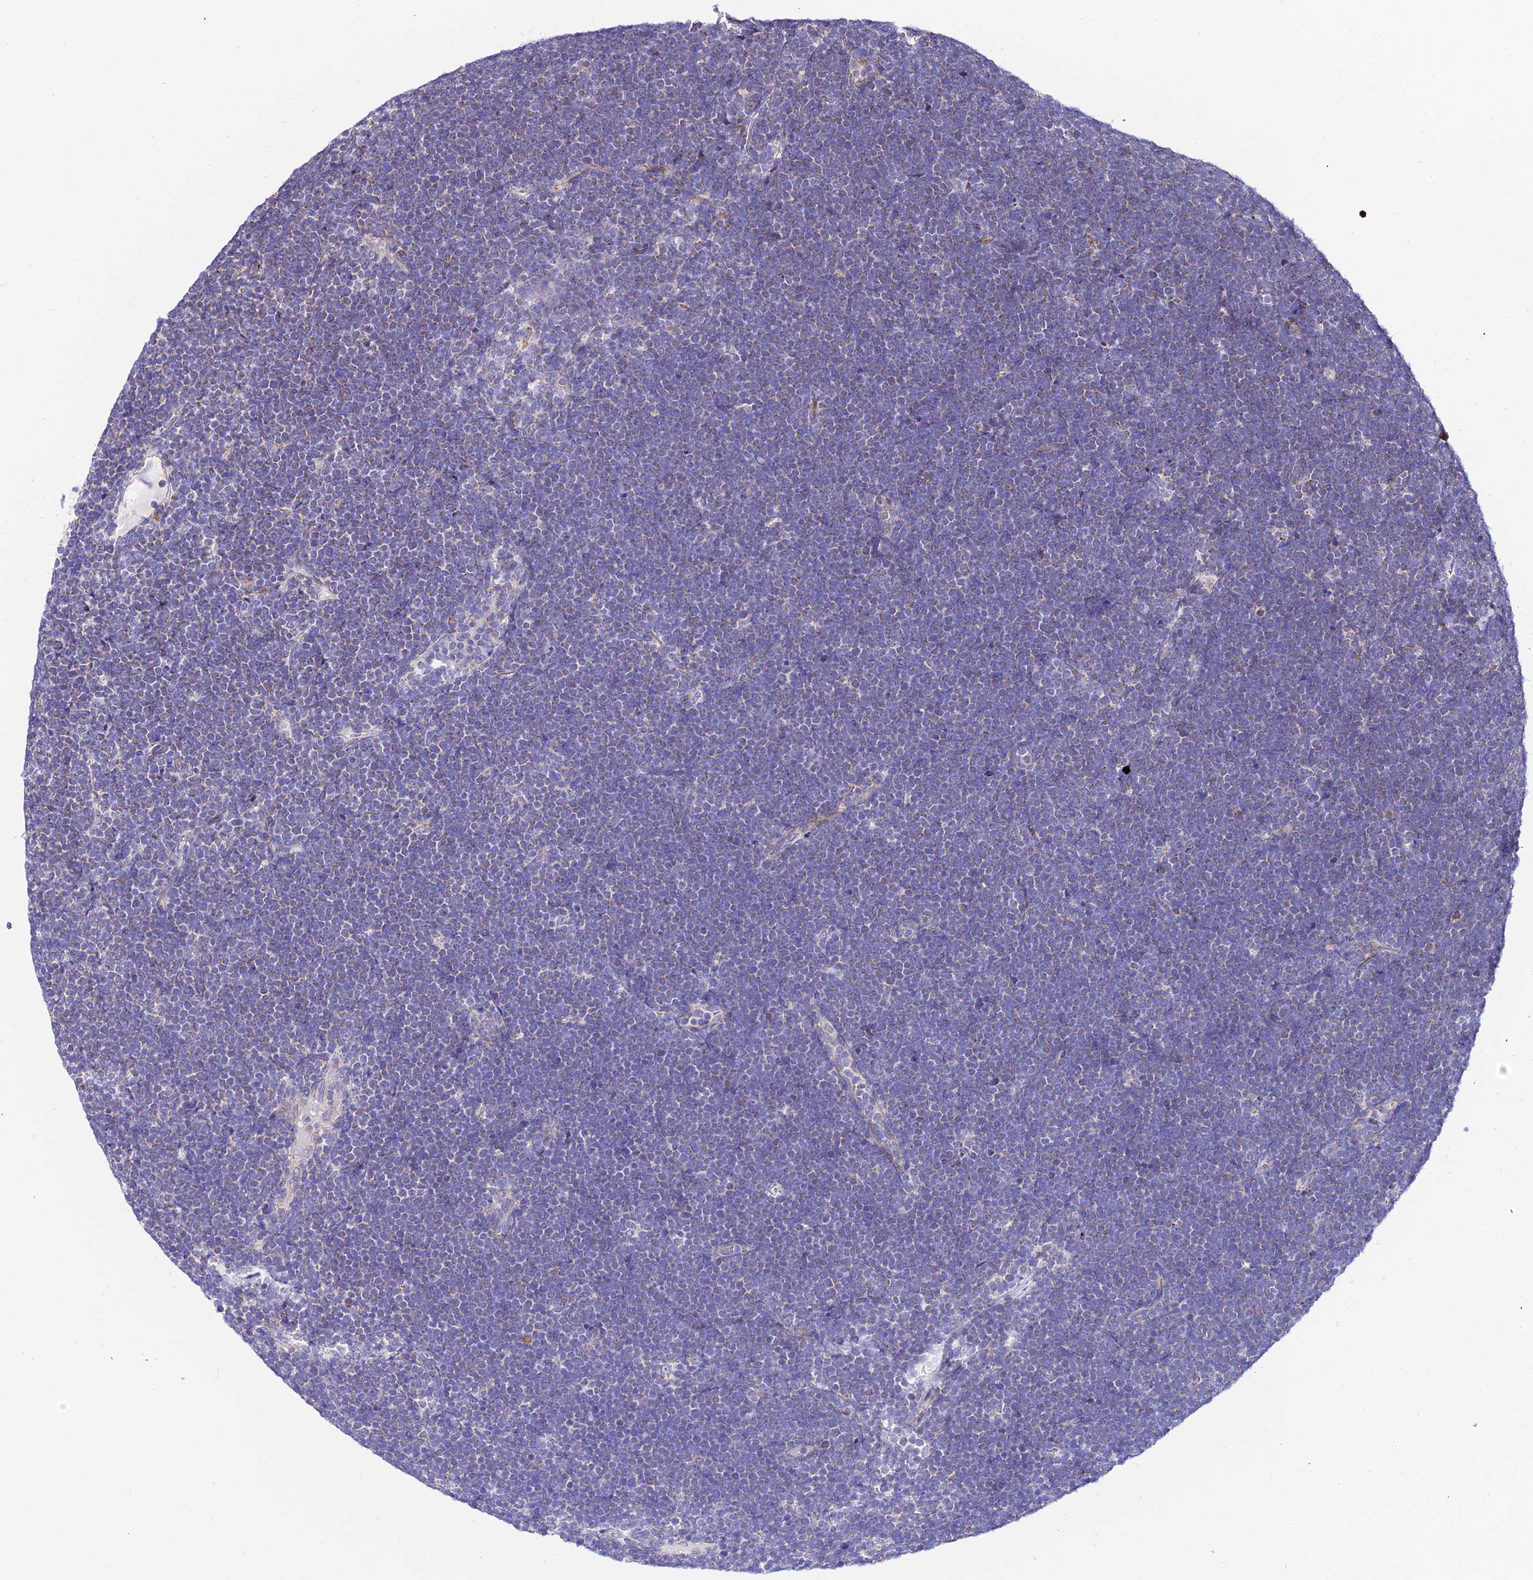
{"staining": {"intensity": "negative", "quantity": "none", "location": "none"}, "tissue": "lymphoma", "cell_type": "Tumor cells", "image_type": "cancer", "snomed": [{"axis": "morphology", "description": "Malignant lymphoma, non-Hodgkin's type, High grade"}, {"axis": "topography", "description": "Lymph node"}], "caption": "Tumor cells are negative for protein expression in human malignant lymphoma, non-Hodgkin's type (high-grade).", "gene": "ATP5PB", "patient": {"sex": "male", "age": 13}}